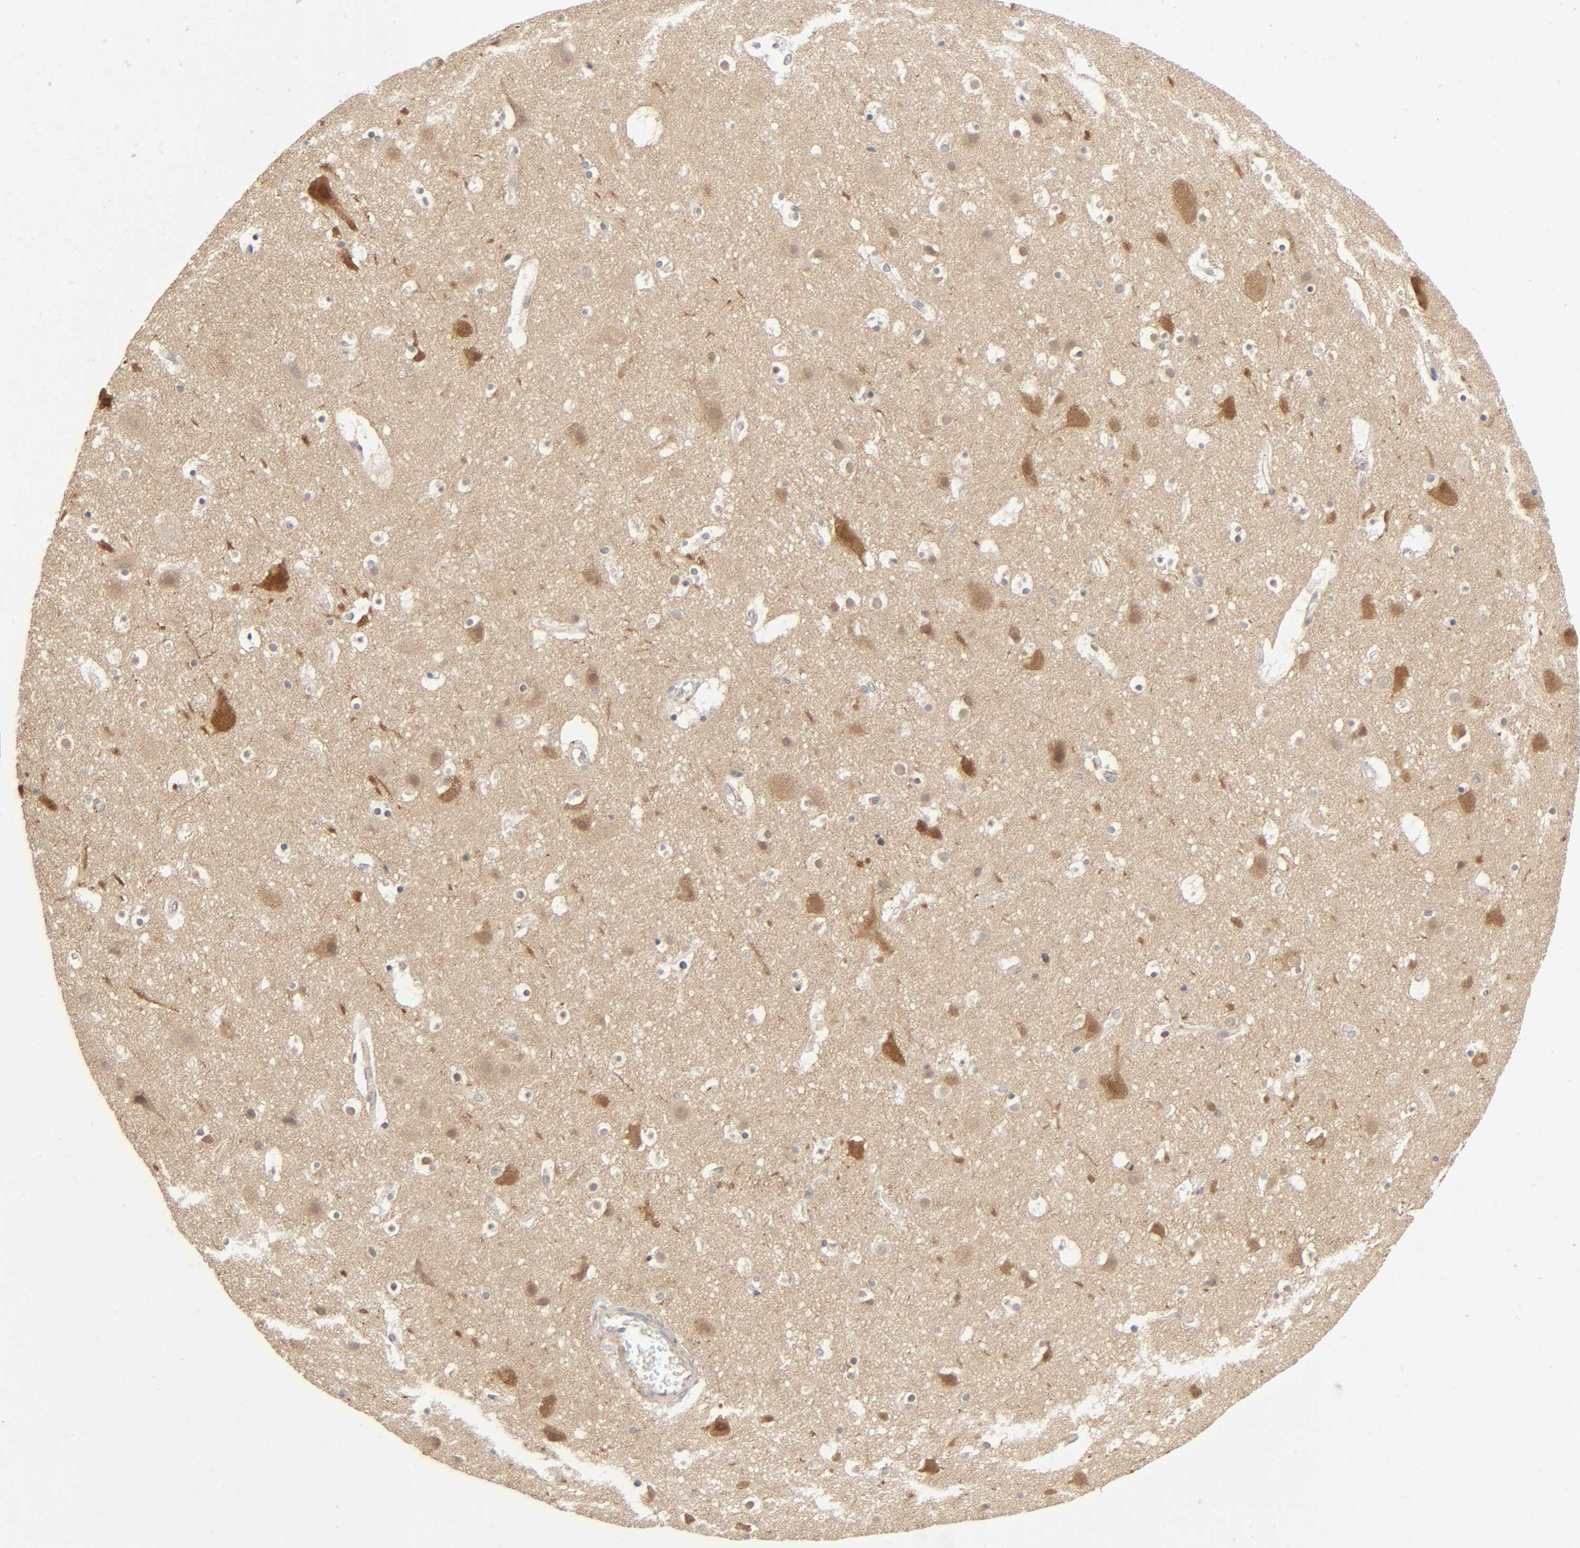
{"staining": {"intensity": "weak", "quantity": ">75%", "location": "cytoplasmic/membranous"}, "tissue": "cerebral cortex", "cell_type": "Endothelial cells", "image_type": "normal", "snomed": [{"axis": "morphology", "description": "Normal tissue, NOS"}, {"axis": "topography", "description": "Cerebral cortex"}], "caption": "Weak cytoplasmic/membranous protein staining is appreciated in approximately >75% of endothelial cells in cerebral cortex. The staining is performed using DAB brown chromogen to label protein expression. The nuclei are counter-stained blue using hematoxylin.", "gene": "CPB2", "patient": {"sex": "male", "age": 45}}